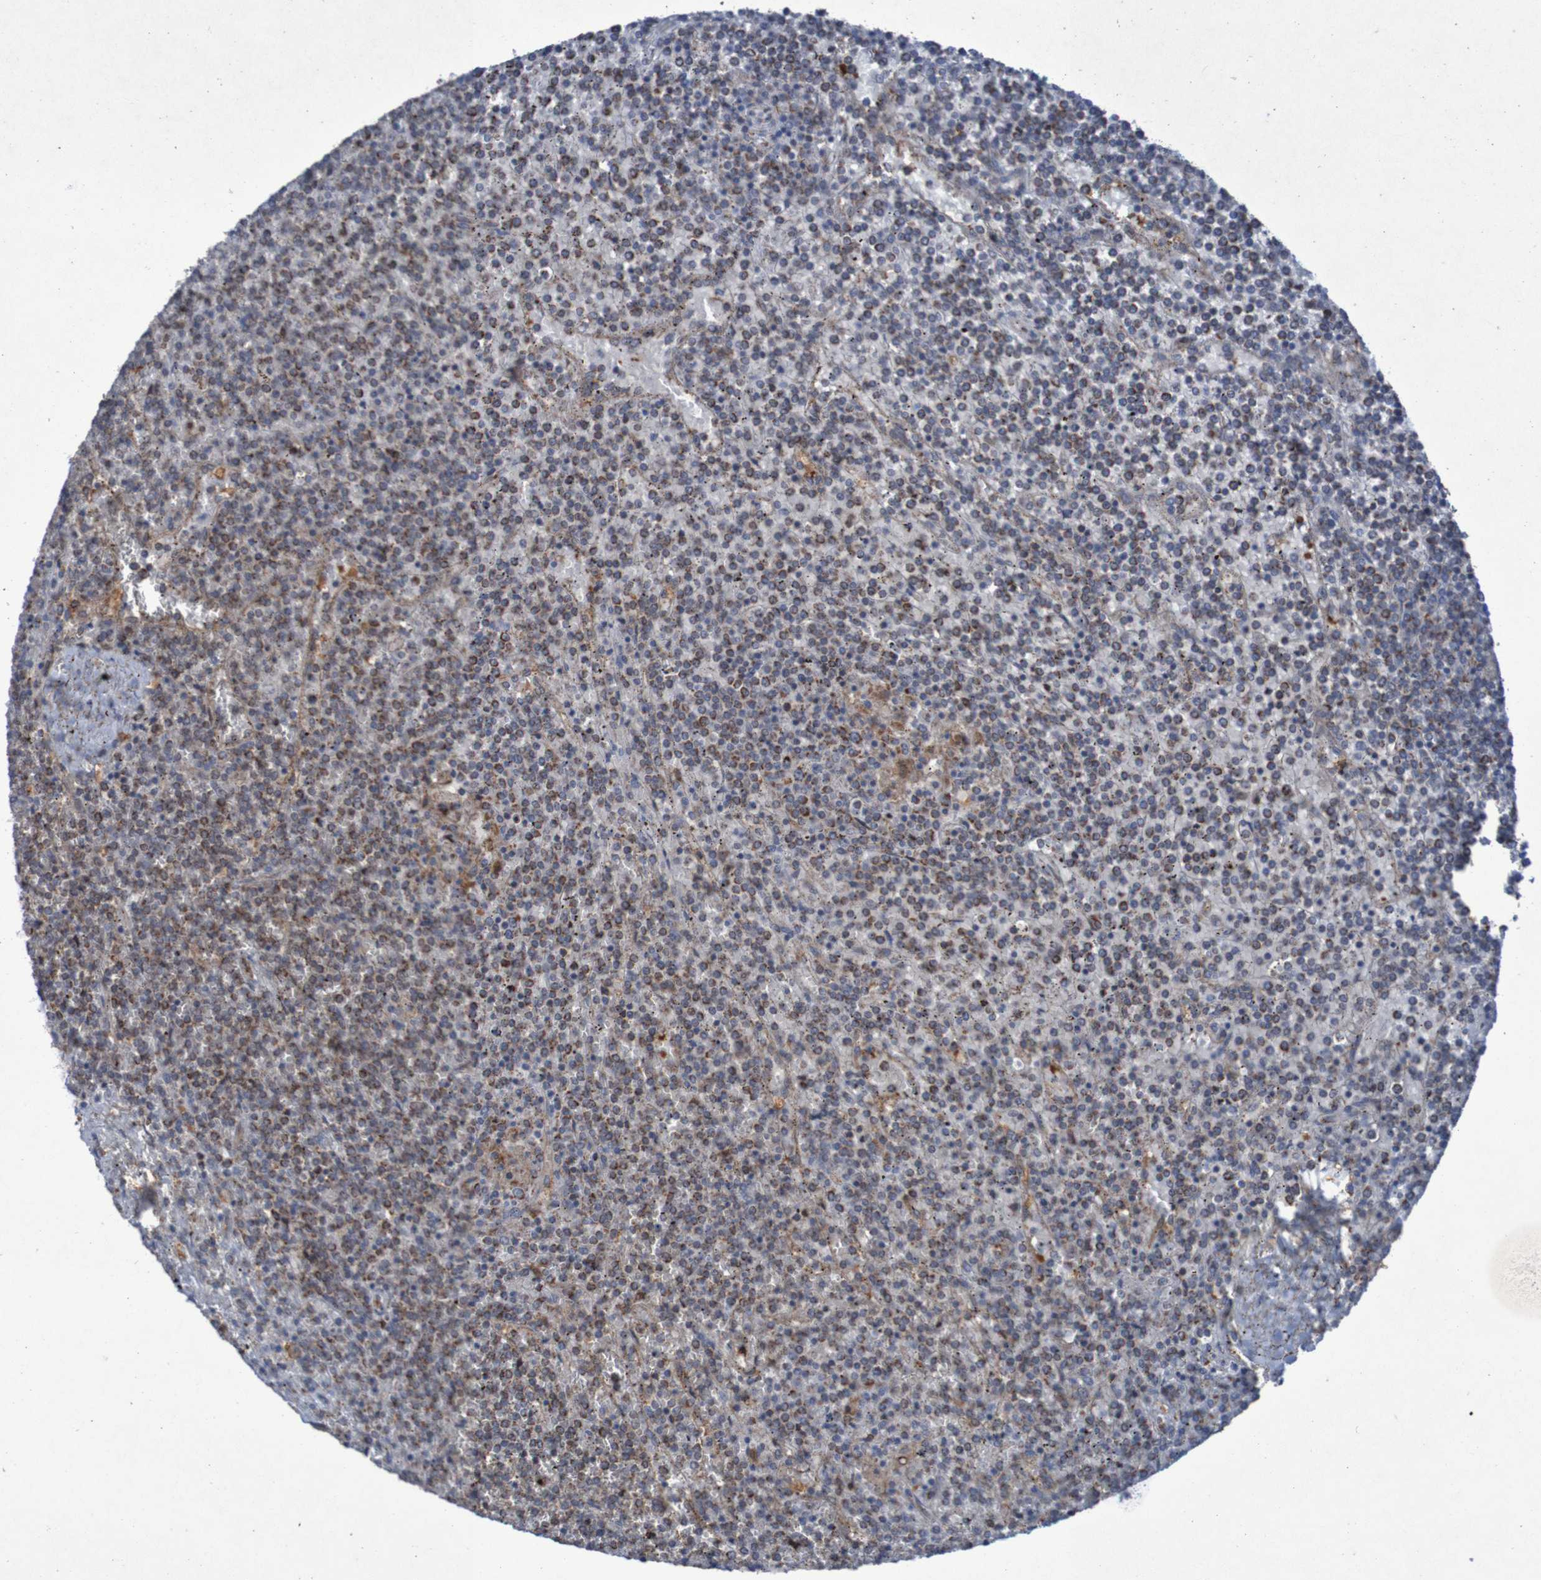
{"staining": {"intensity": "moderate", "quantity": "25%-75%", "location": "cytoplasmic/membranous"}, "tissue": "lymphoma", "cell_type": "Tumor cells", "image_type": "cancer", "snomed": [{"axis": "morphology", "description": "Malignant lymphoma, non-Hodgkin's type, Low grade"}, {"axis": "topography", "description": "Spleen"}], "caption": "Lymphoma stained with immunohistochemistry reveals moderate cytoplasmic/membranous expression in approximately 25%-75% of tumor cells. Nuclei are stained in blue.", "gene": "CCDC51", "patient": {"sex": "female", "age": 19}}